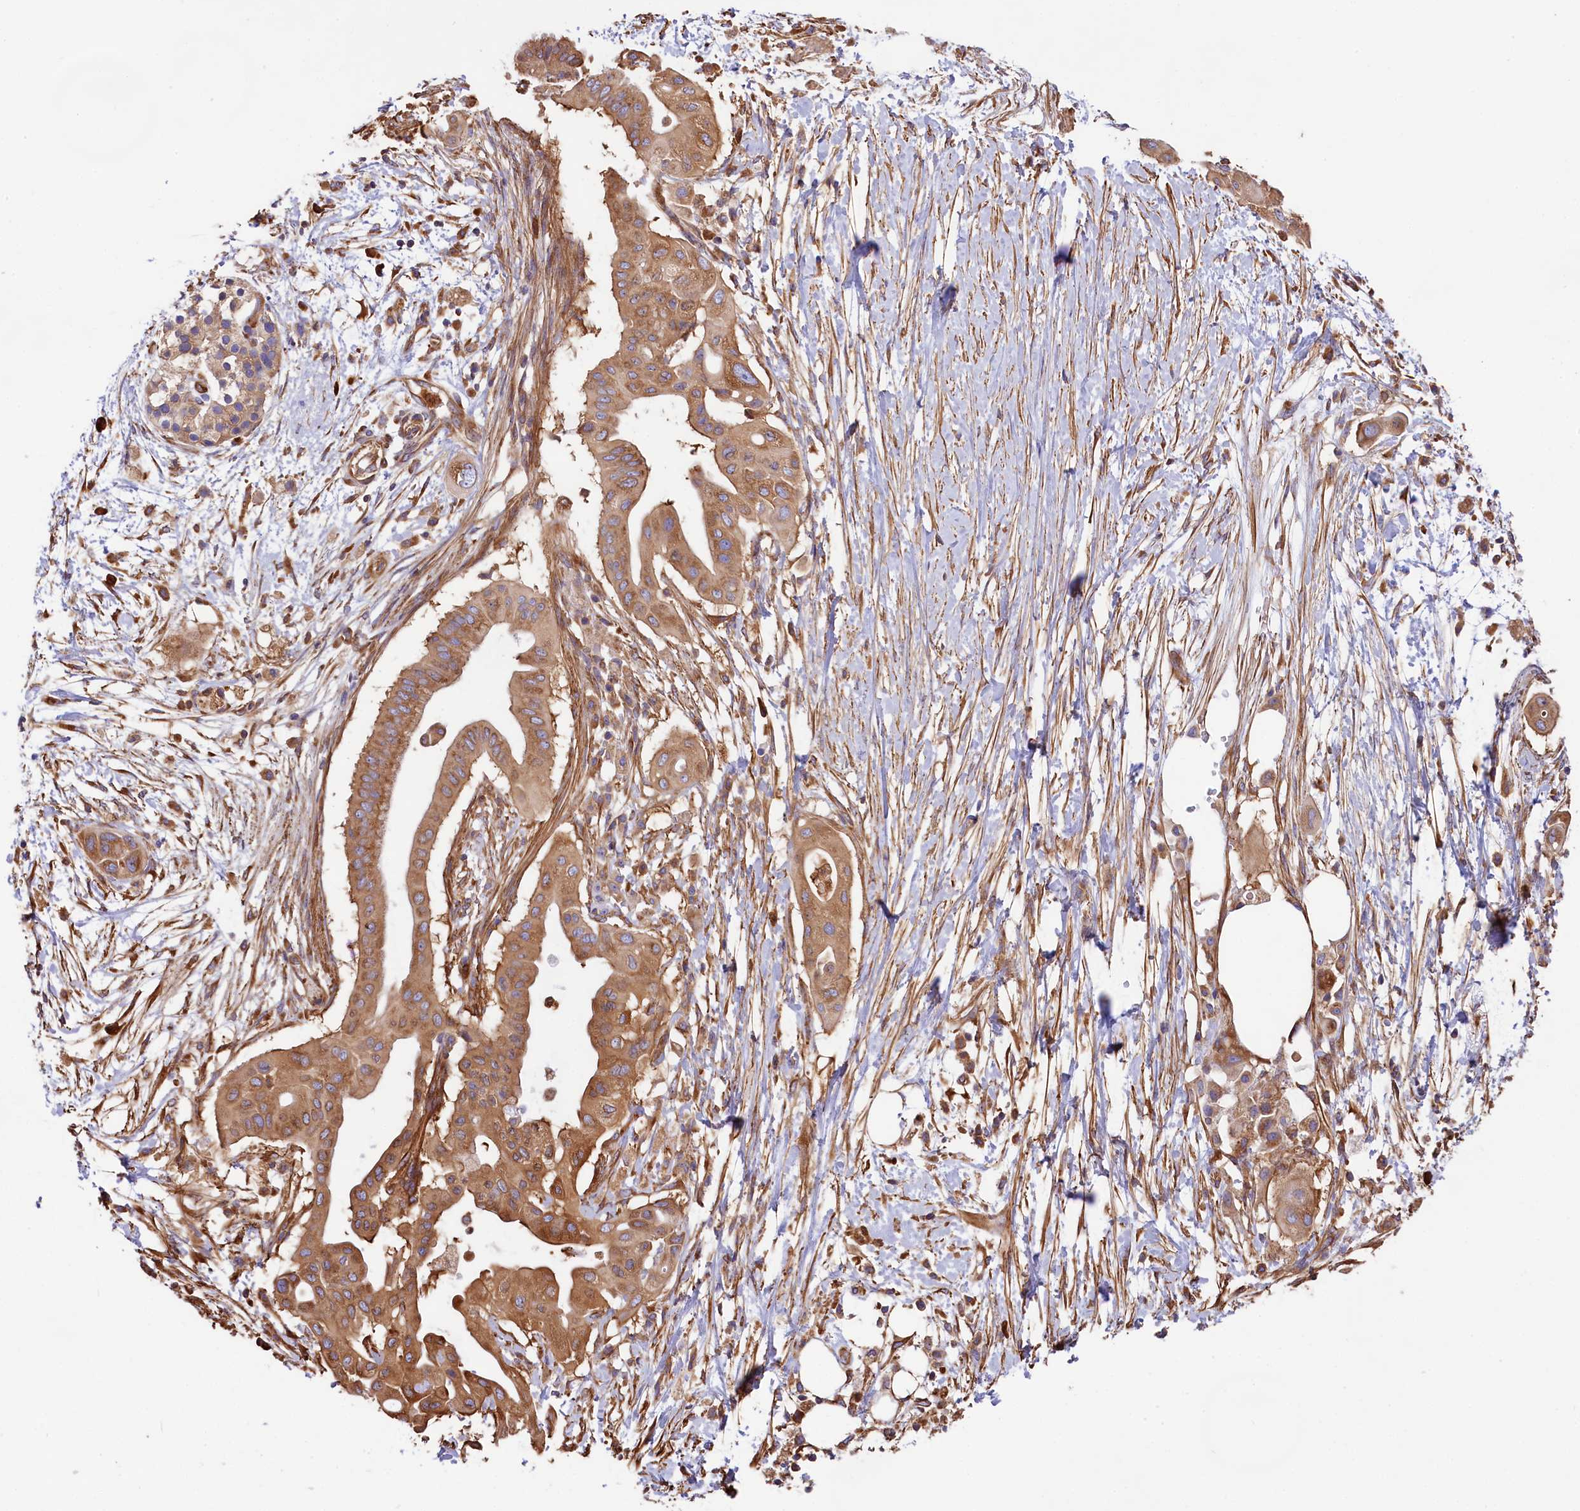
{"staining": {"intensity": "moderate", "quantity": ">75%", "location": "cytoplasmic/membranous"}, "tissue": "pancreatic cancer", "cell_type": "Tumor cells", "image_type": "cancer", "snomed": [{"axis": "morphology", "description": "Adenocarcinoma, NOS"}, {"axis": "topography", "description": "Pancreas"}], "caption": "An immunohistochemistry (IHC) photomicrograph of neoplastic tissue is shown. Protein staining in brown shows moderate cytoplasmic/membranous positivity in adenocarcinoma (pancreatic) within tumor cells.", "gene": "GYS1", "patient": {"sex": "male", "age": 68}}